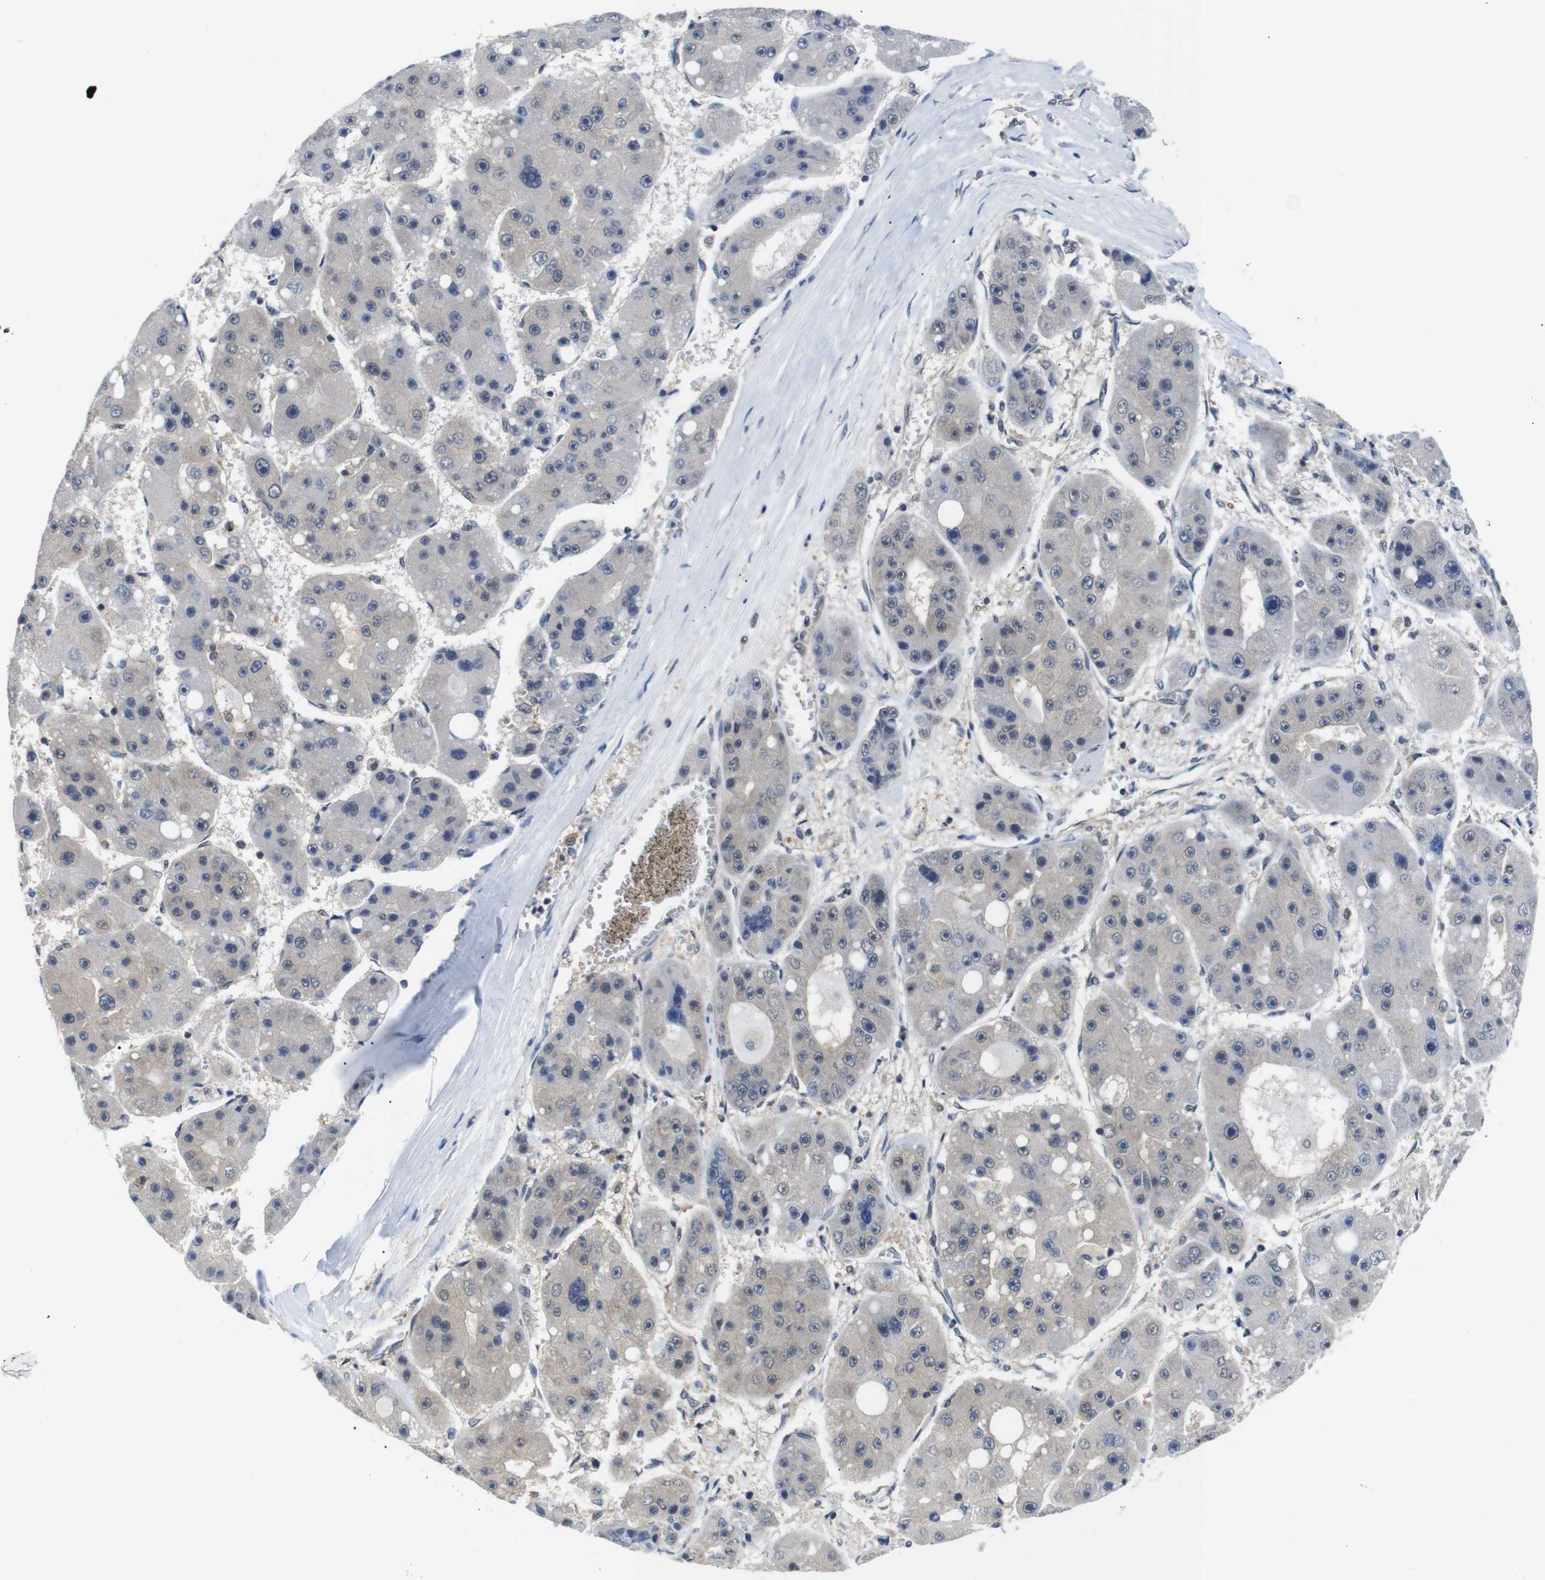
{"staining": {"intensity": "negative", "quantity": "none", "location": "none"}, "tissue": "liver cancer", "cell_type": "Tumor cells", "image_type": "cancer", "snomed": [{"axis": "morphology", "description": "Carcinoma, Hepatocellular, NOS"}, {"axis": "topography", "description": "Liver"}], "caption": "Tumor cells are negative for brown protein staining in liver cancer (hepatocellular carcinoma).", "gene": "UBXN1", "patient": {"sex": "female", "age": 61}}